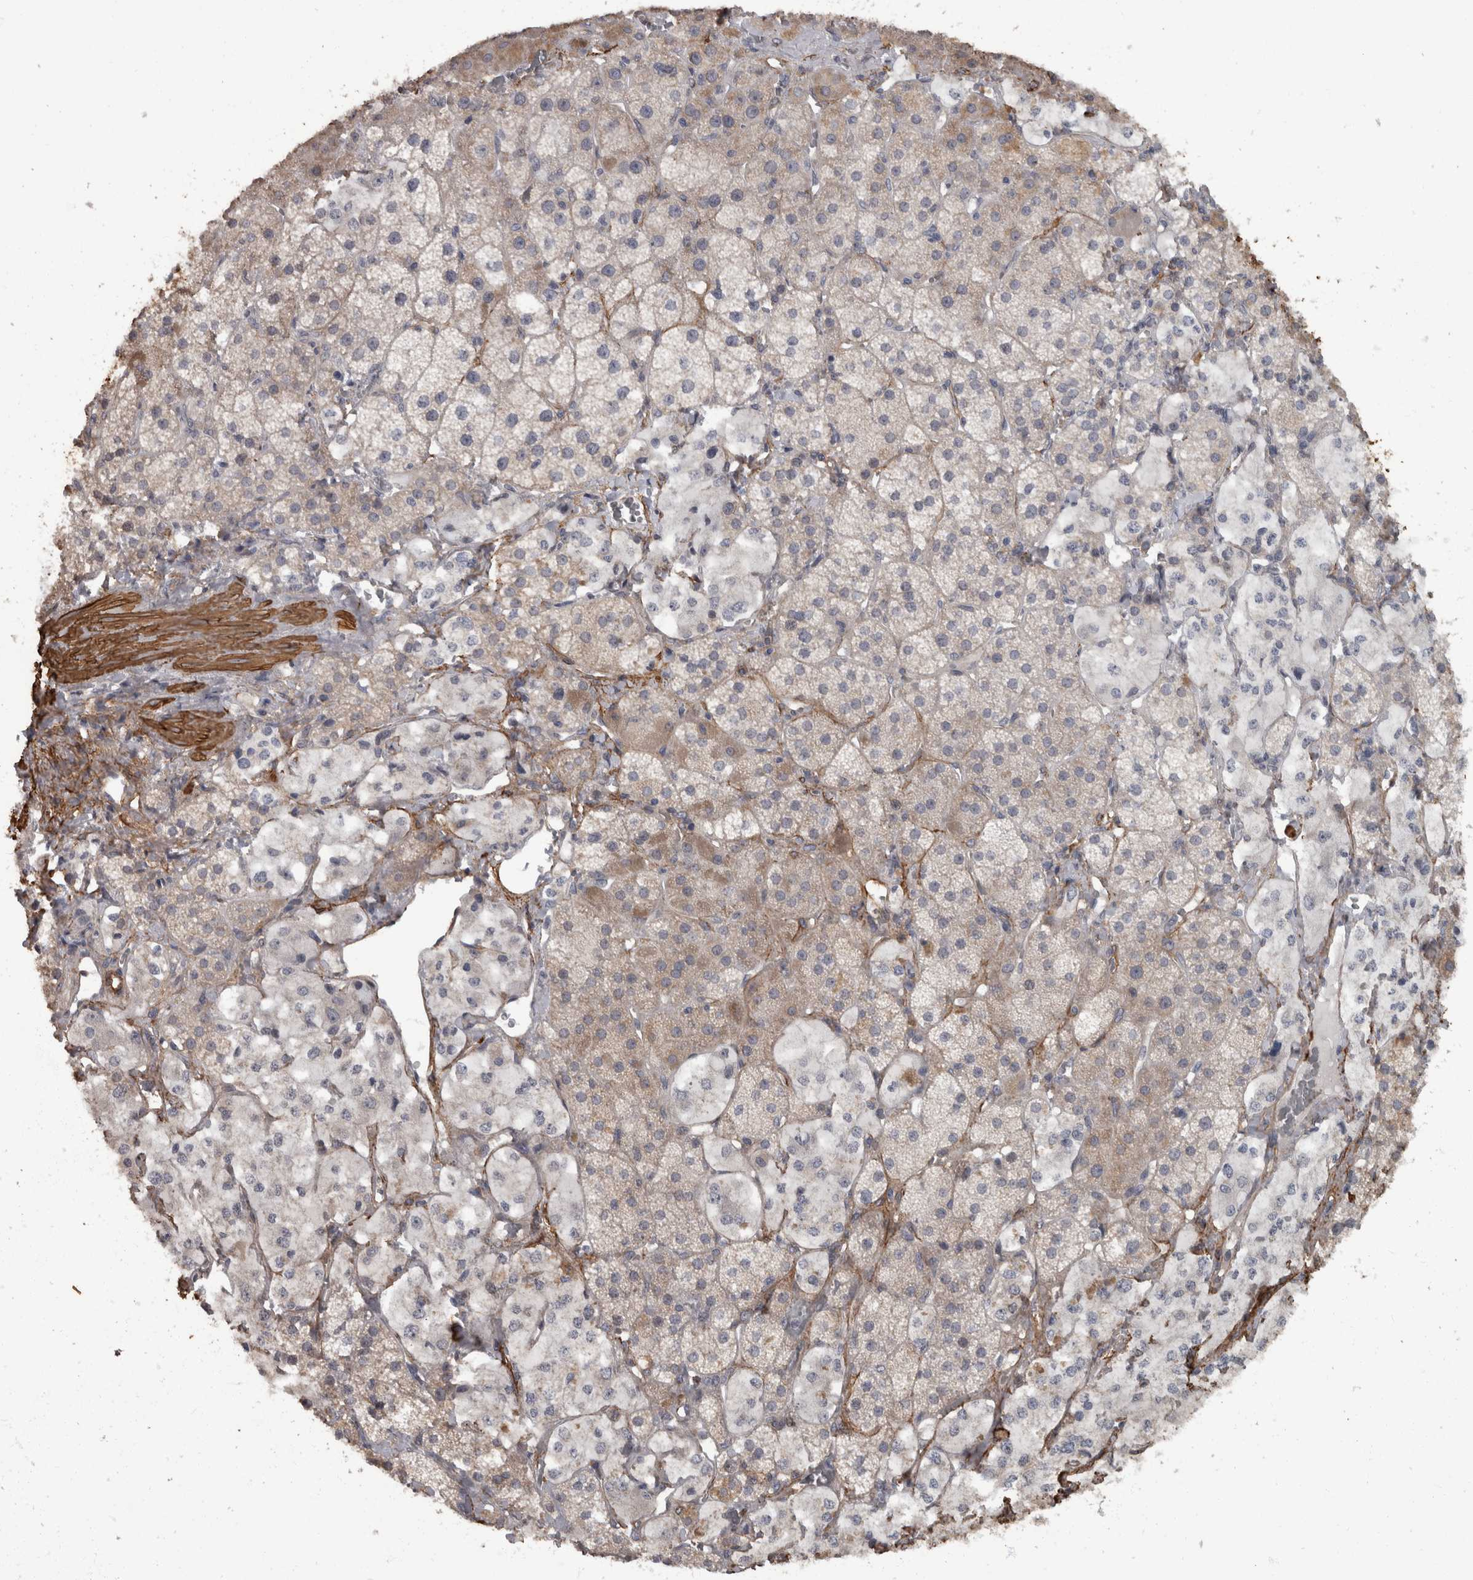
{"staining": {"intensity": "weak", "quantity": "<25%", "location": "cytoplasmic/membranous"}, "tissue": "adrenal gland", "cell_type": "Glandular cells", "image_type": "normal", "snomed": [{"axis": "morphology", "description": "Normal tissue, NOS"}, {"axis": "topography", "description": "Adrenal gland"}], "caption": "This photomicrograph is of benign adrenal gland stained with immunohistochemistry to label a protein in brown with the nuclei are counter-stained blue. There is no expression in glandular cells.", "gene": "MASTL", "patient": {"sex": "male", "age": 57}}